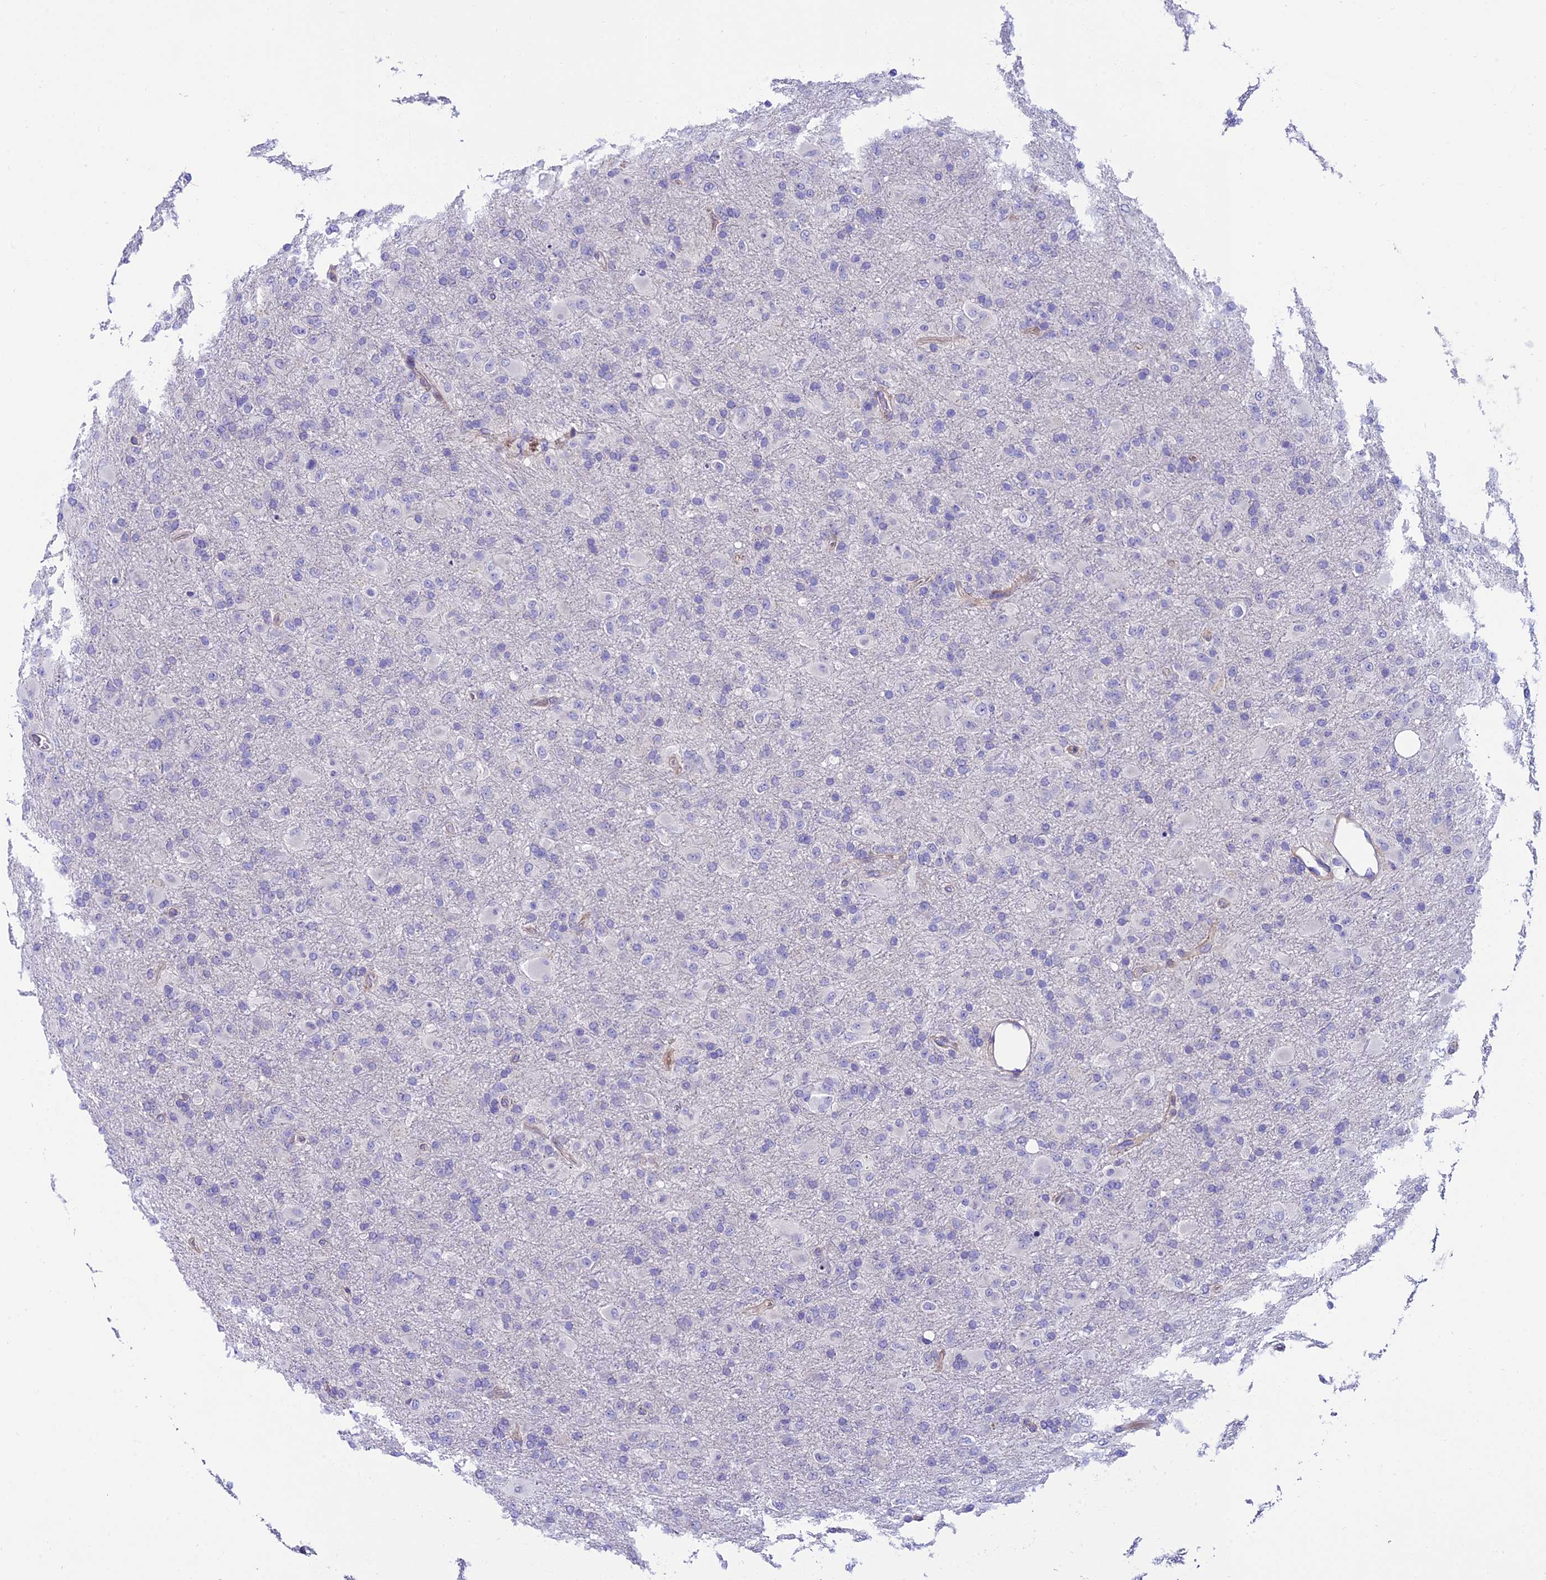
{"staining": {"intensity": "negative", "quantity": "none", "location": "none"}, "tissue": "glioma", "cell_type": "Tumor cells", "image_type": "cancer", "snomed": [{"axis": "morphology", "description": "Glioma, malignant, Low grade"}, {"axis": "topography", "description": "Brain"}], "caption": "Tumor cells show no significant protein staining in low-grade glioma (malignant).", "gene": "MACIR", "patient": {"sex": "male", "age": 65}}